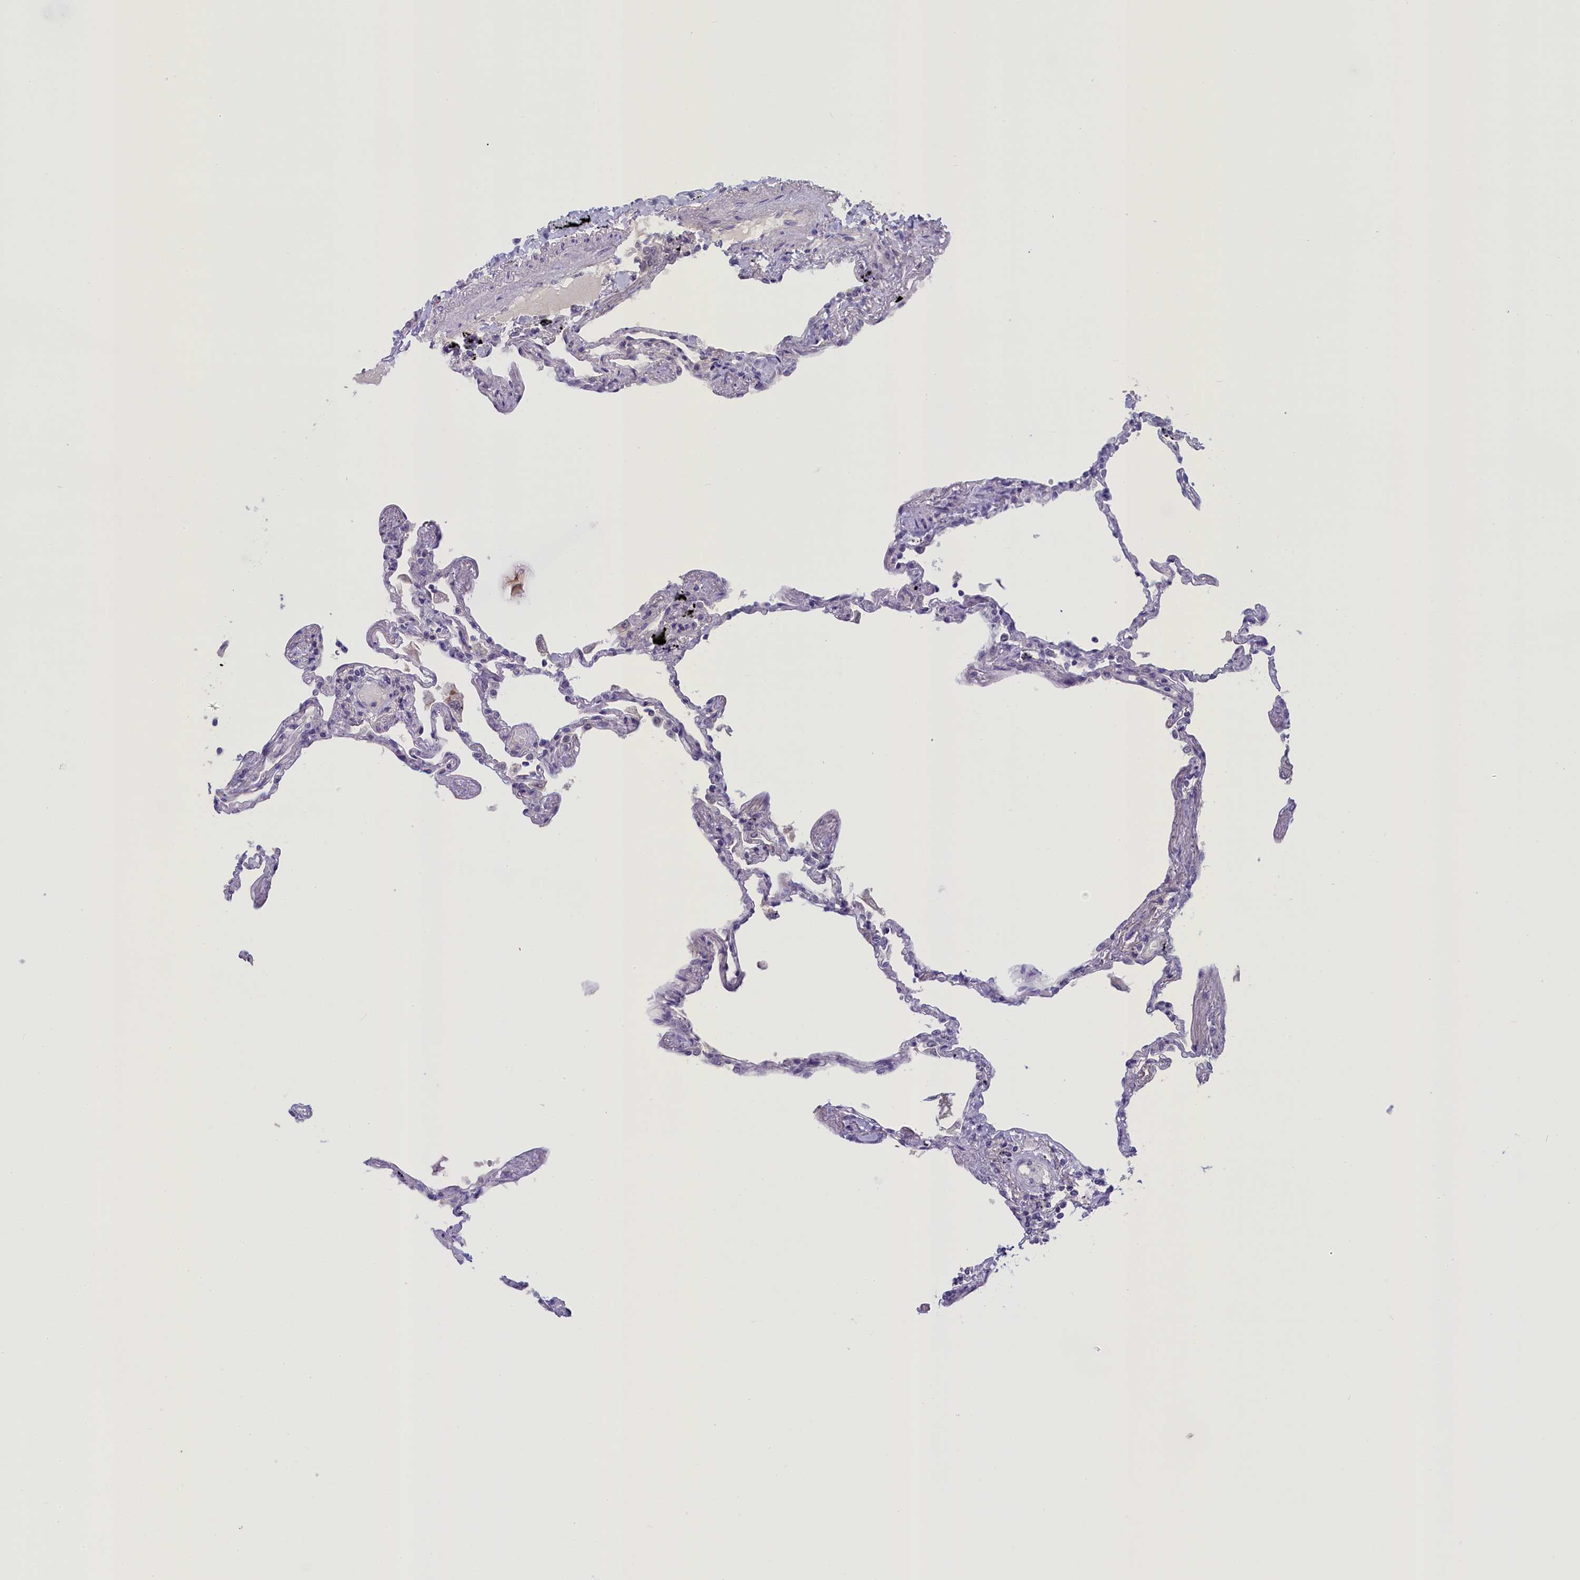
{"staining": {"intensity": "negative", "quantity": "none", "location": "none"}, "tissue": "lung", "cell_type": "Alveolar cells", "image_type": "normal", "snomed": [{"axis": "morphology", "description": "Normal tissue, NOS"}, {"axis": "topography", "description": "Lung"}], "caption": "High power microscopy histopathology image of an IHC histopathology image of normal lung, revealing no significant positivity in alveolar cells. (DAB (3,3'-diaminobenzidine) IHC visualized using brightfield microscopy, high magnification).", "gene": "CRAMP1", "patient": {"sex": "female", "age": 67}}